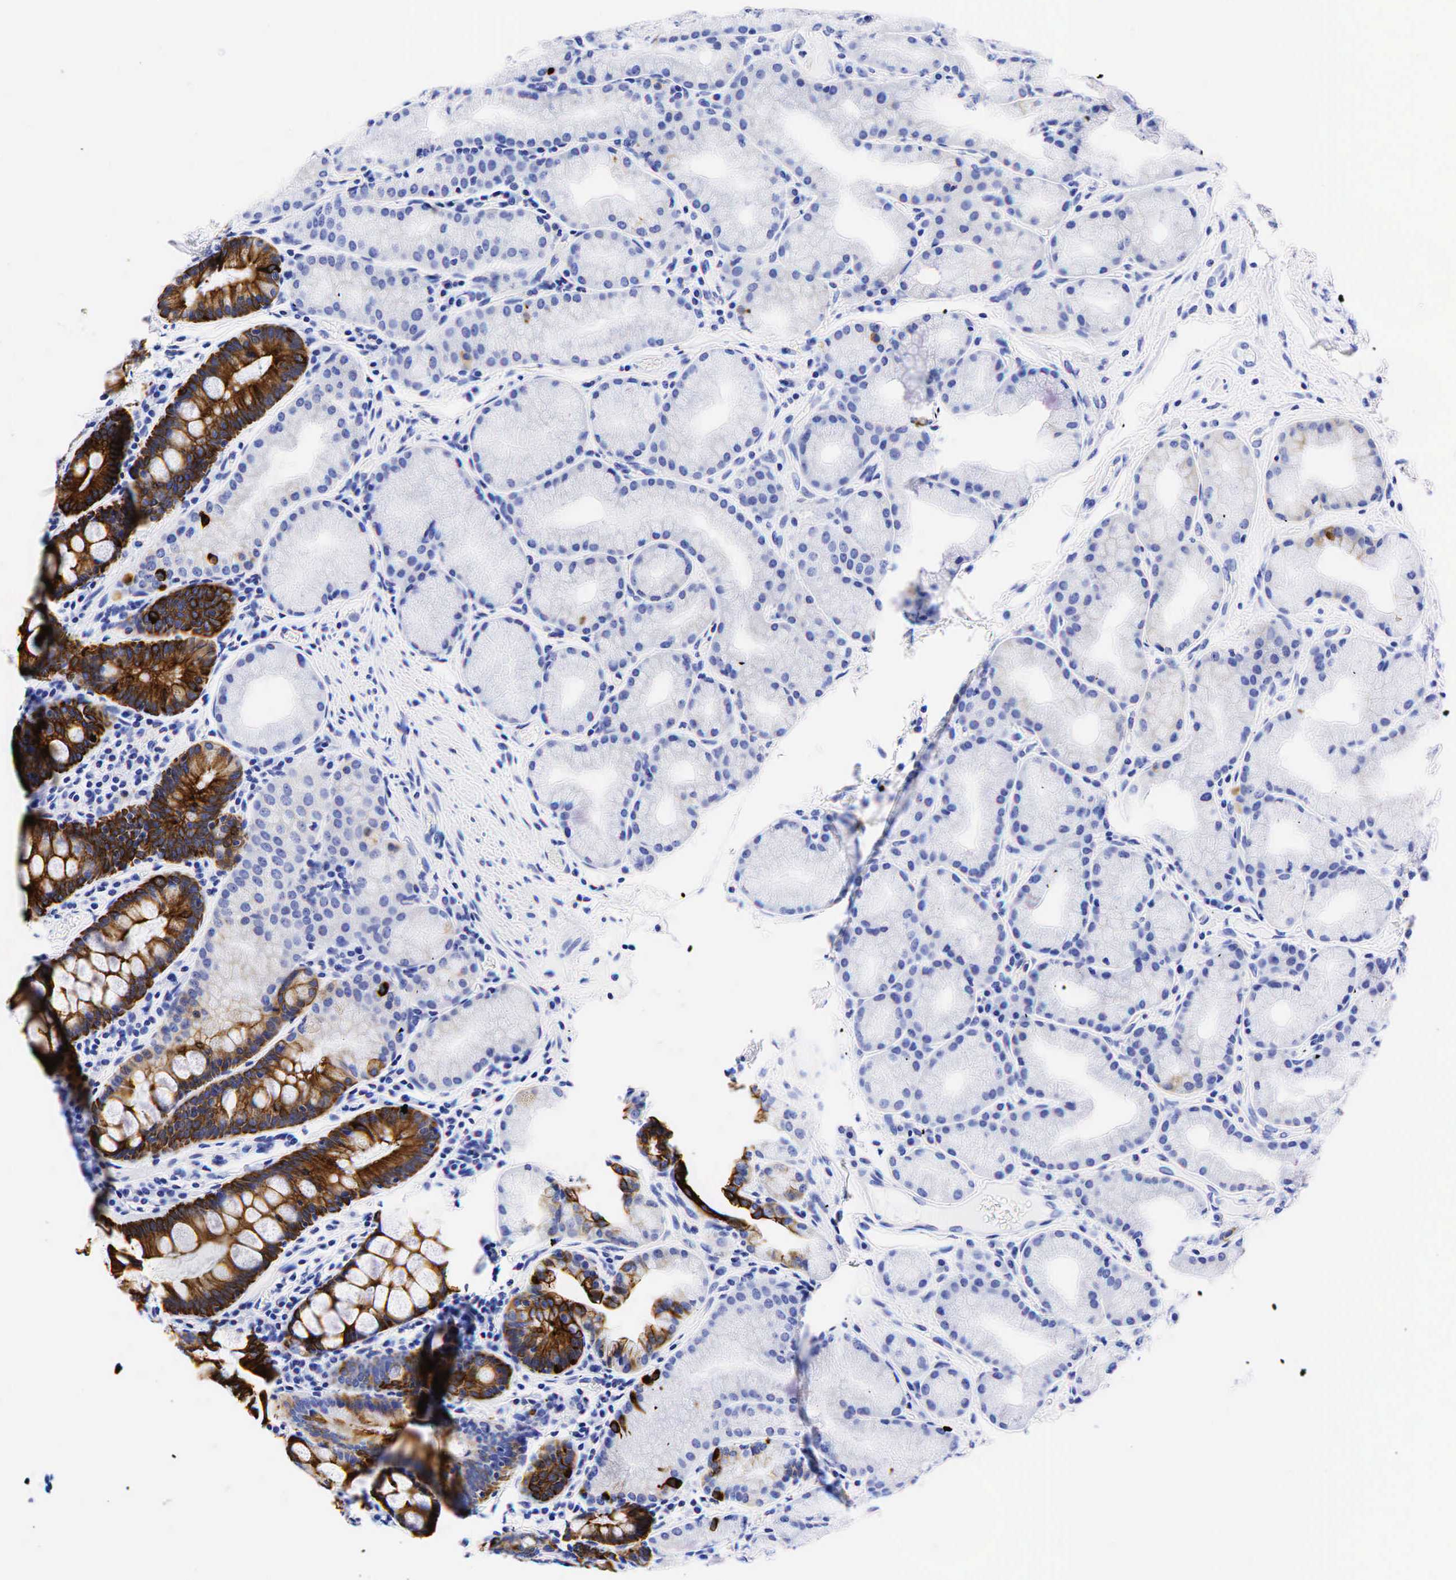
{"staining": {"intensity": "strong", "quantity": ">75%", "location": "cytoplasmic/membranous"}, "tissue": "duodenum", "cell_type": "Glandular cells", "image_type": "normal", "snomed": [{"axis": "morphology", "description": "Normal tissue, NOS"}, {"axis": "topography", "description": "Duodenum"}], "caption": "Immunohistochemical staining of unremarkable duodenum demonstrates >75% levels of strong cytoplasmic/membranous protein expression in approximately >75% of glandular cells. The protein of interest is stained brown, and the nuclei are stained in blue (DAB (3,3'-diaminobenzidine) IHC with brightfield microscopy, high magnification).", "gene": "KRT19", "patient": {"sex": "female", "age": 43}}